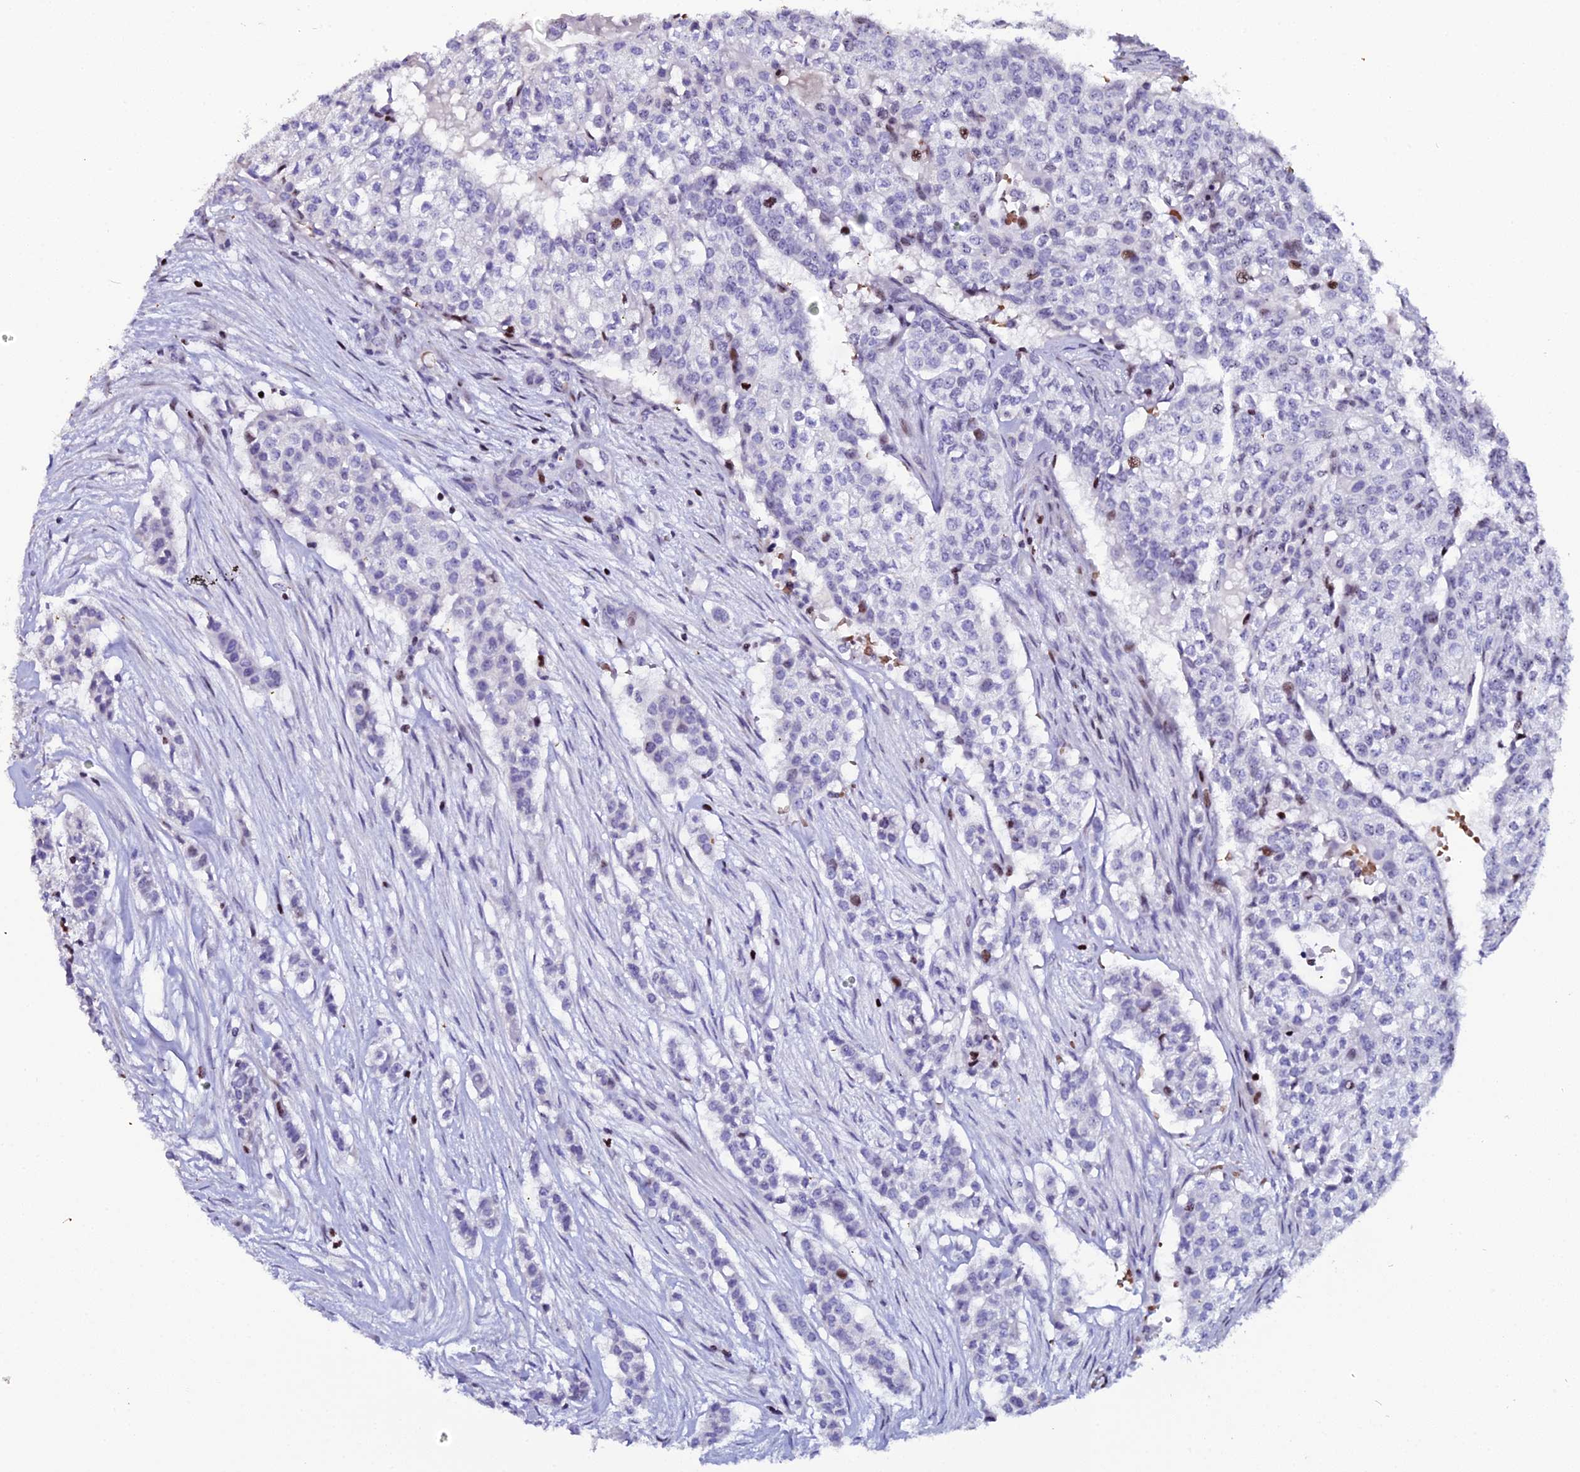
{"staining": {"intensity": "moderate", "quantity": "<25%", "location": "nuclear"}, "tissue": "head and neck cancer", "cell_type": "Tumor cells", "image_type": "cancer", "snomed": [{"axis": "morphology", "description": "Adenocarcinoma, NOS"}, {"axis": "topography", "description": "Head-Neck"}], "caption": "Immunohistochemical staining of head and neck cancer shows low levels of moderate nuclear protein expression in approximately <25% of tumor cells.", "gene": "MYNN", "patient": {"sex": "male", "age": 81}}